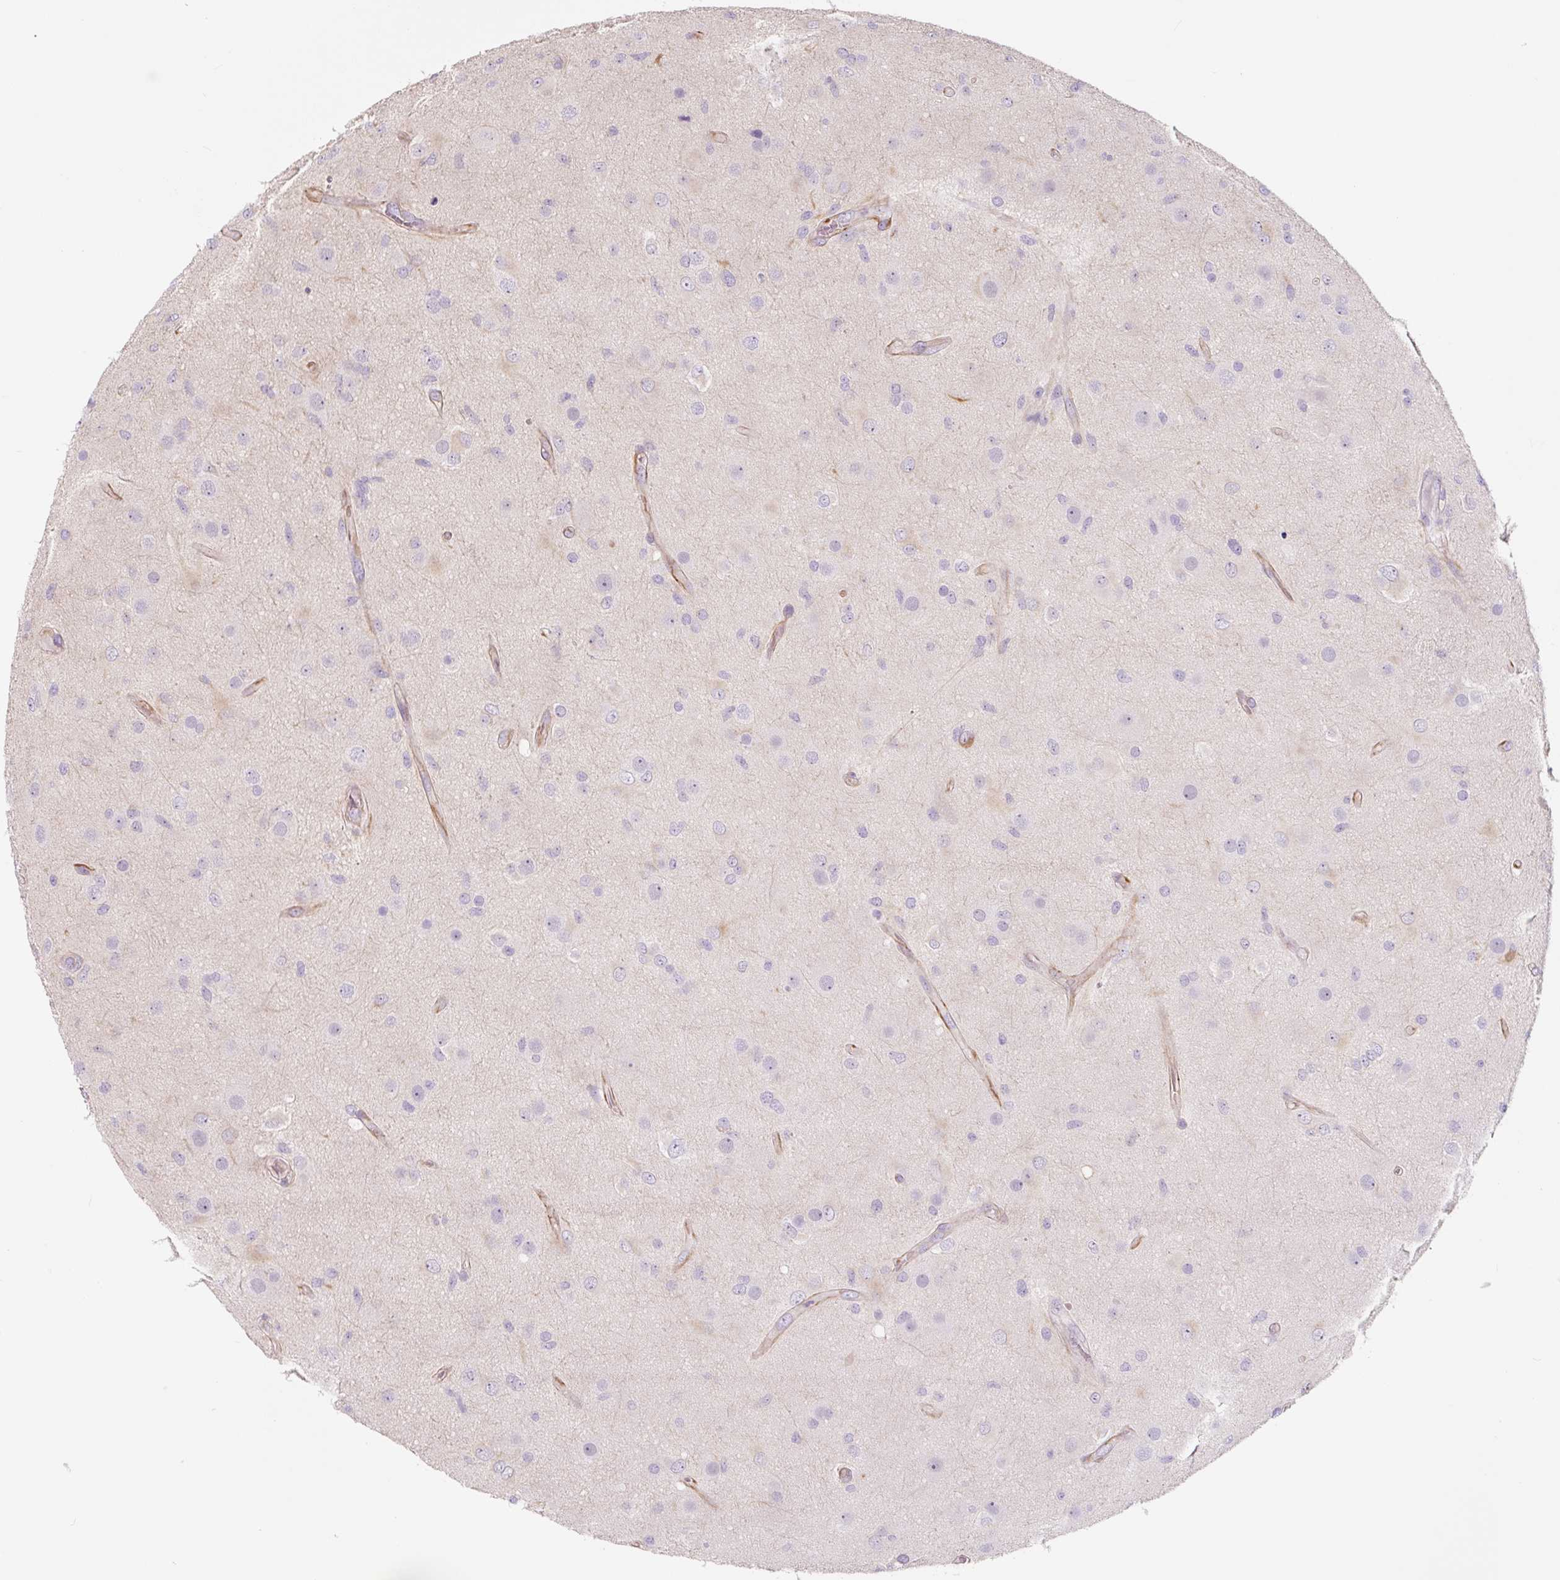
{"staining": {"intensity": "negative", "quantity": "none", "location": "none"}, "tissue": "glioma", "cell_type": "Tumor cells", "image_type": "cancer", "snomed": [{"axis": "morphology", "description": "Glioma, malignant, High grade"}, {"axis": "topography", "description": "Brain"}], "caption": "Malignant high-grade glioma stained for a protein using IHC exhibits no expression tumor cells.", "gene": "CCL25", "patient": {"sex": "male", "age": 53}}